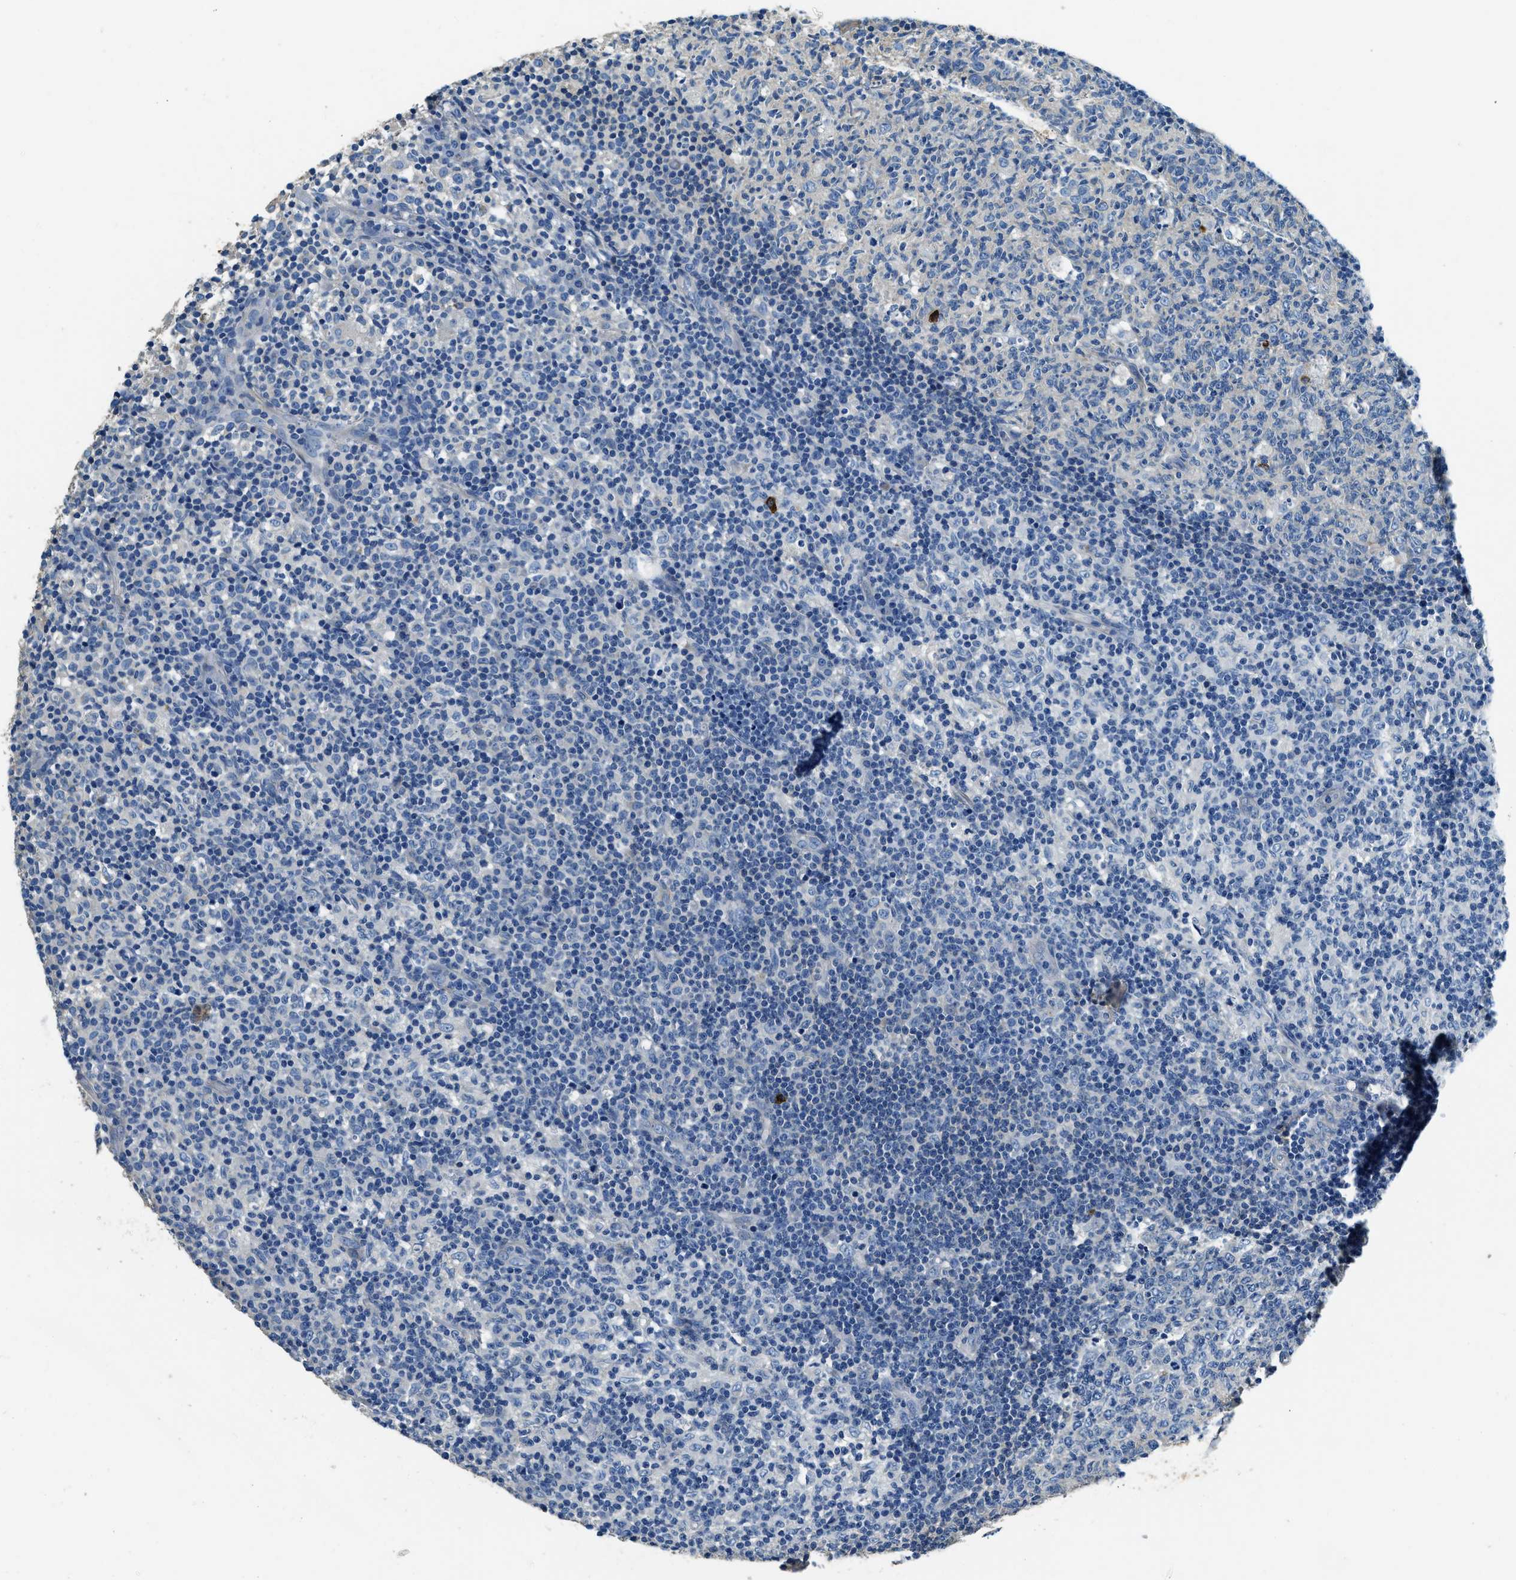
{"staining": {"intensity": "negative", "quantity": "none", "location": "none"}, "tissue": "lymph node", "cell_type": "Germinal center cells", "image_type": "normal", "snomed": [{"axis": "morphology", "description": "Normal tissue, NOS"}, {"axis": "morphology", "description": "Inflammation, NOS"}, {"axis": "topography", "description": "Lymph node"}], "caption": "High power microscopy histopathology image of an immunohistochemistry (IHC) photomicrograph of unremarkable lymph node, revealing no significant positivity in germinal center cells. (DAB immunohistochemistry, high magnification).", "gene": "TMEM186", "patient": {"sex": "male", "age": 55}}